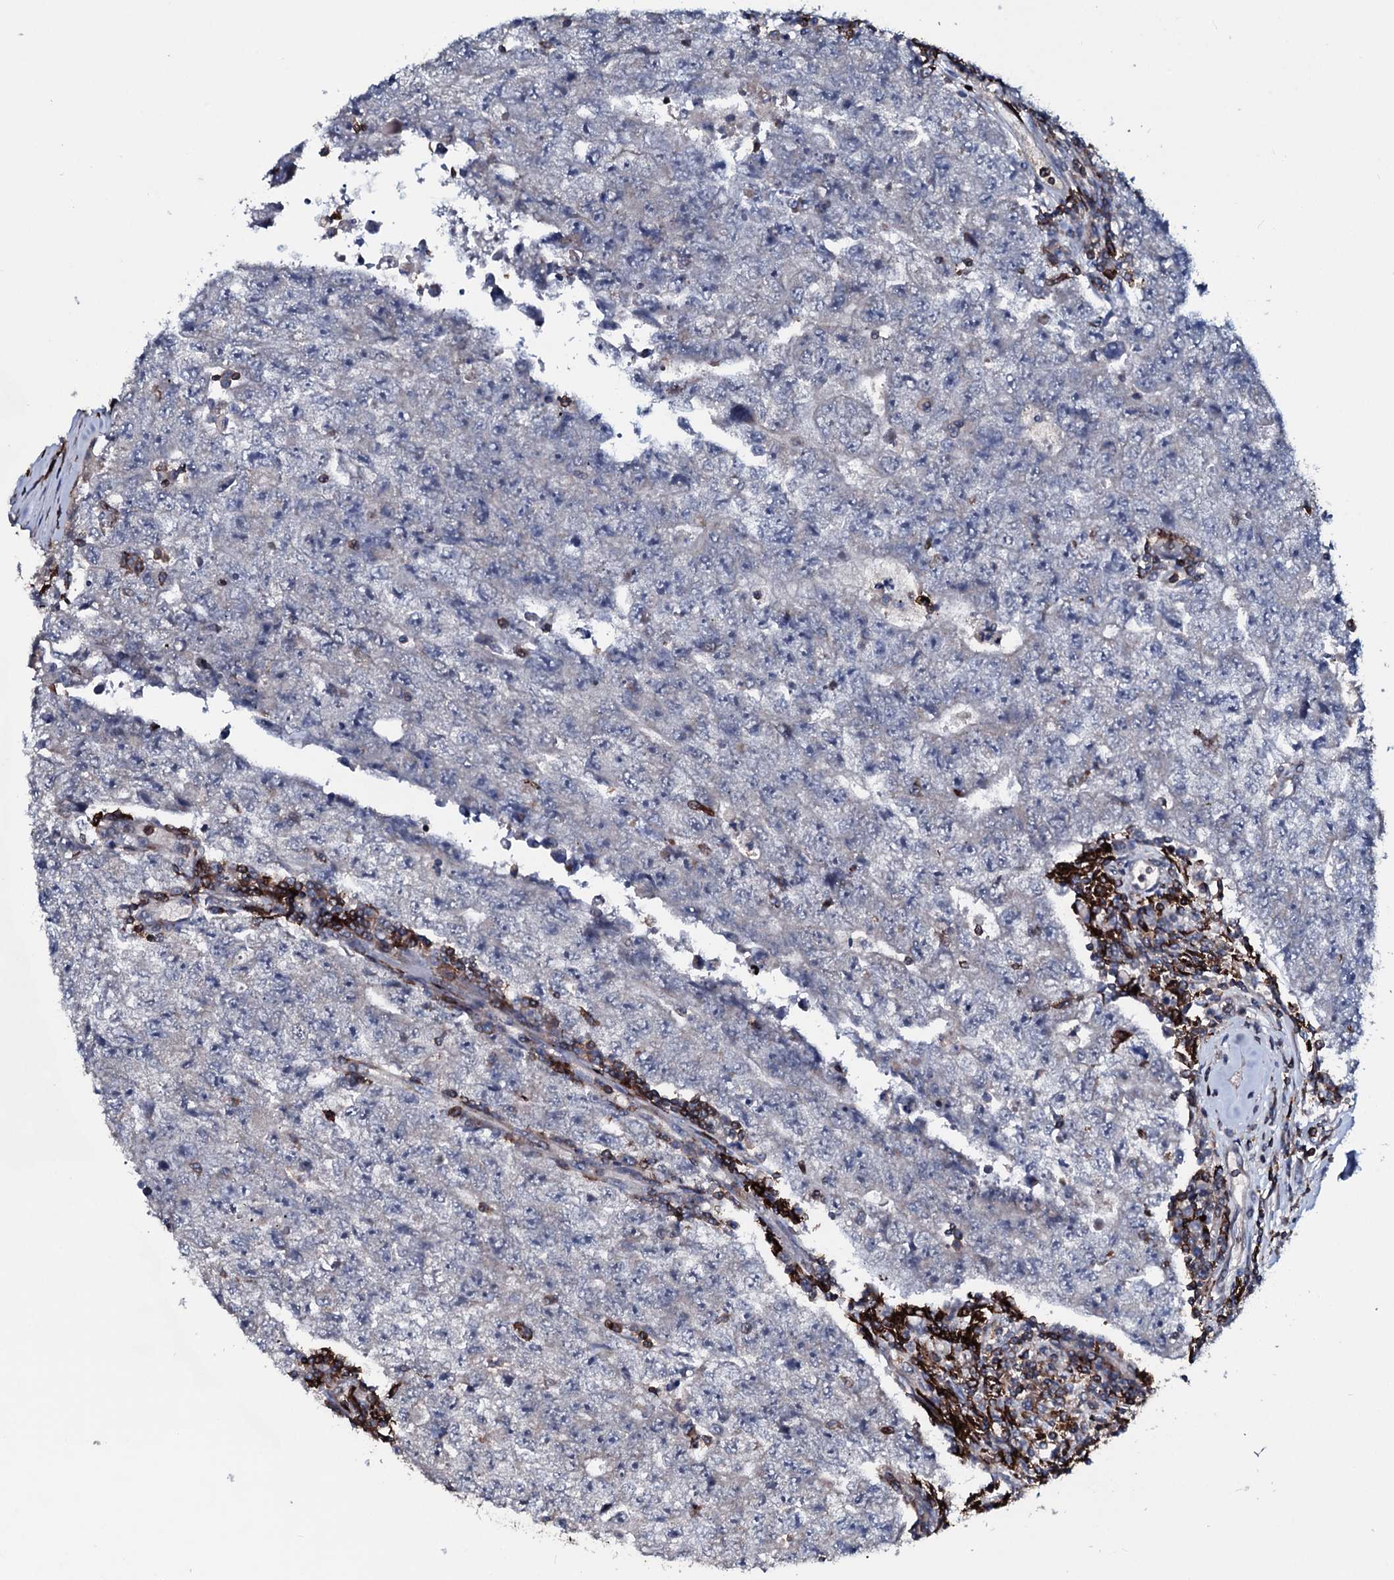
{"staining": {"intensity": "negative", "quantity": "none", "location": "none"}, "tissue": "testis cancer", "cell_type": "Tumor cells", "image_type": "cancer", "snomed": [{"axis": "morphology", "description": "Carcinoma, Embryonal, NOS"}, {"axis": "topography", "description": "Testis"}], "caption": "This is an immunohistochemistry photomicrograph of embryonal carcinoma (testis). There is no expression in tumor cells.", "gene": "OGFOD2", "patient": {"sex": "male", "age": 17}}